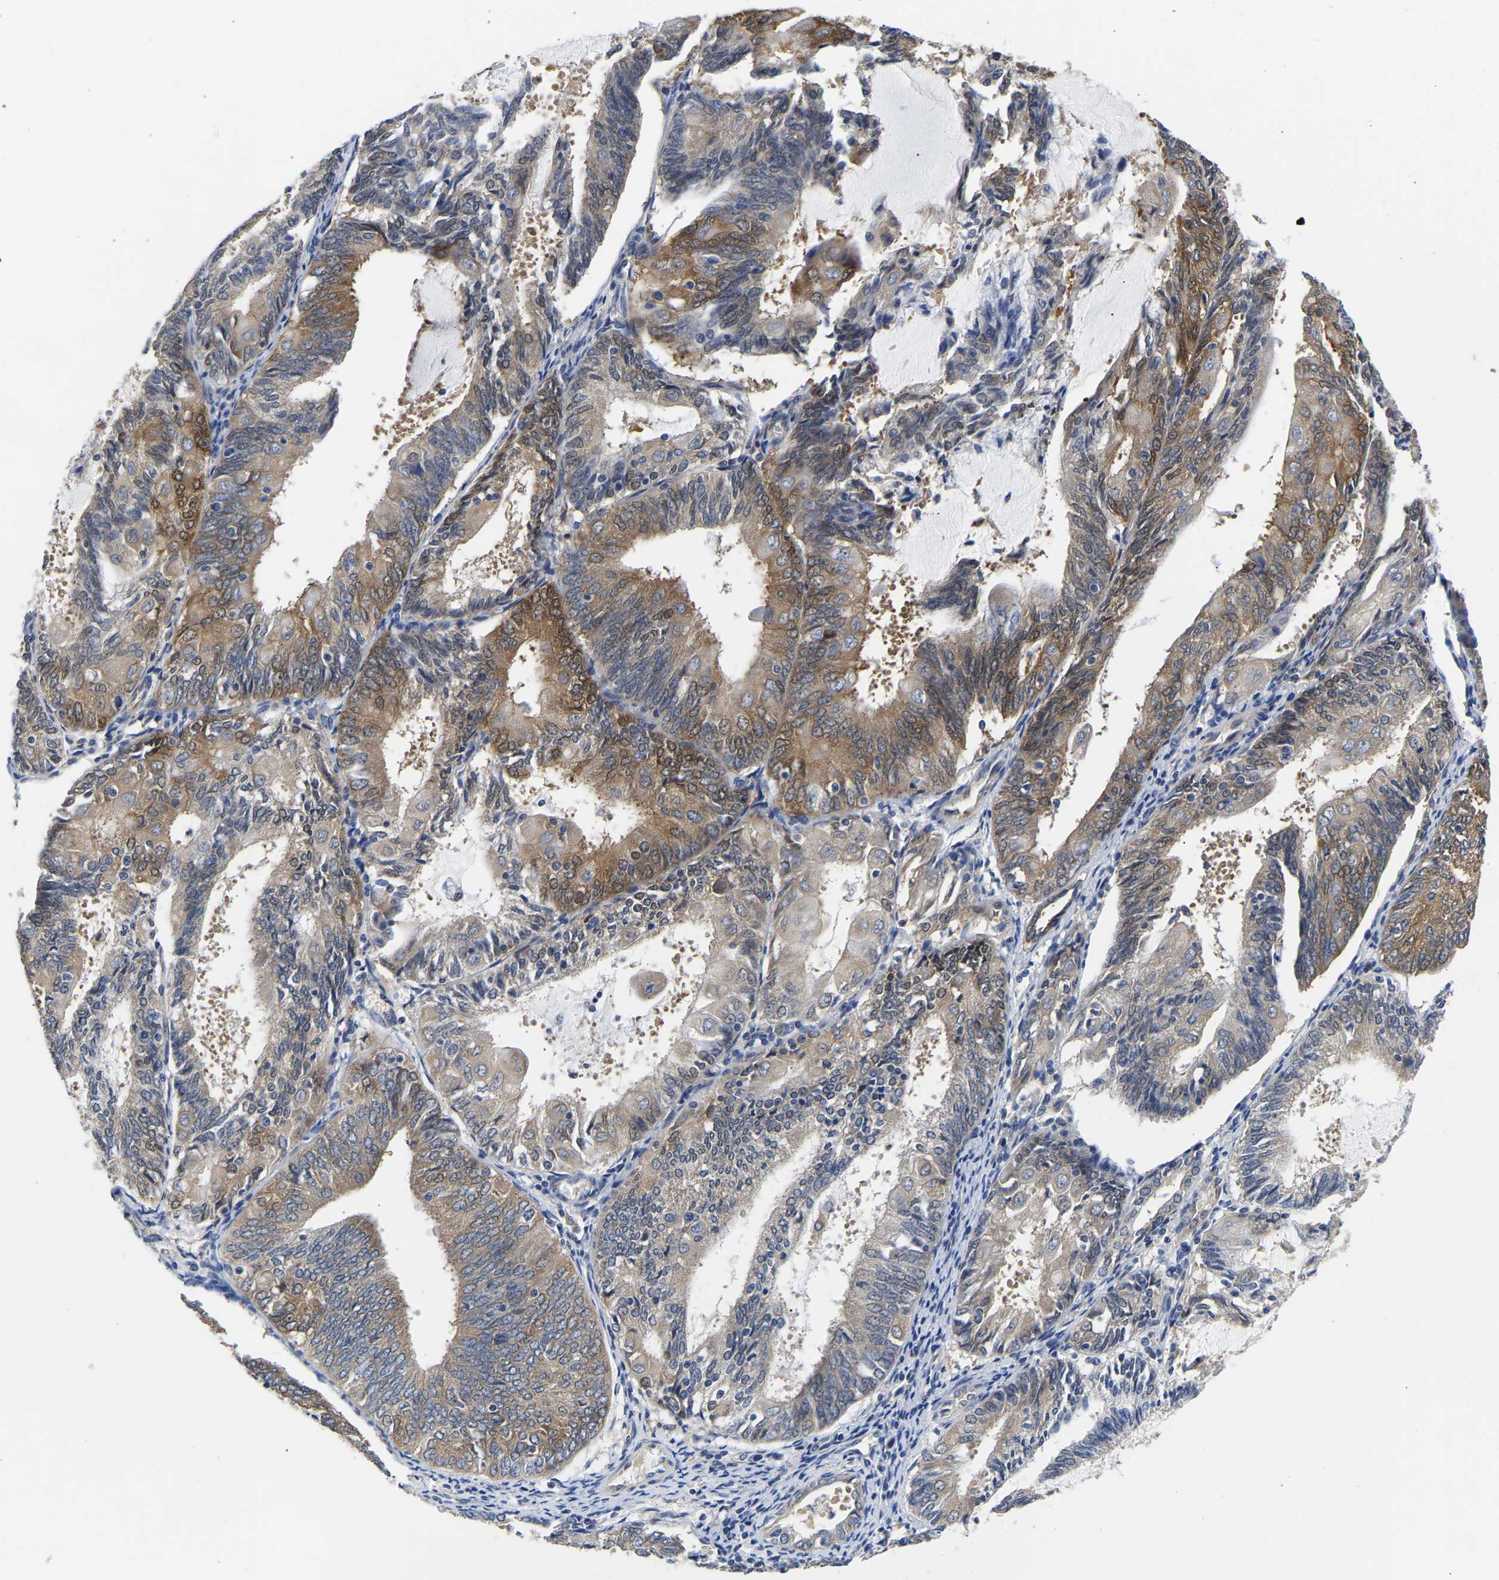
{"staining": {"intensity": "moderate", "quantity": "25%-75%", "location": "cytoplasmic/membranous"}, "tissue": "endometrial cancer", "cell_type": "Tumor cells", "image_type": "cancer", "snomed": [{"axis": "morphology", "description": "Adenocarcinoma, NOS"}, {"axis": "topography", "description": "Endometrium"}], "caption": "Brown immunohistochemical staining in human endometrial adenocarcinoma displays moderate cytoplasmic/membranous staining in about 25%-75% of tumor cells. Ihc stains the protein of interest in brown and the nuclei are stained blue.", "gene": "CCDC6", "patient": {"sex": "female", "age": 81}}